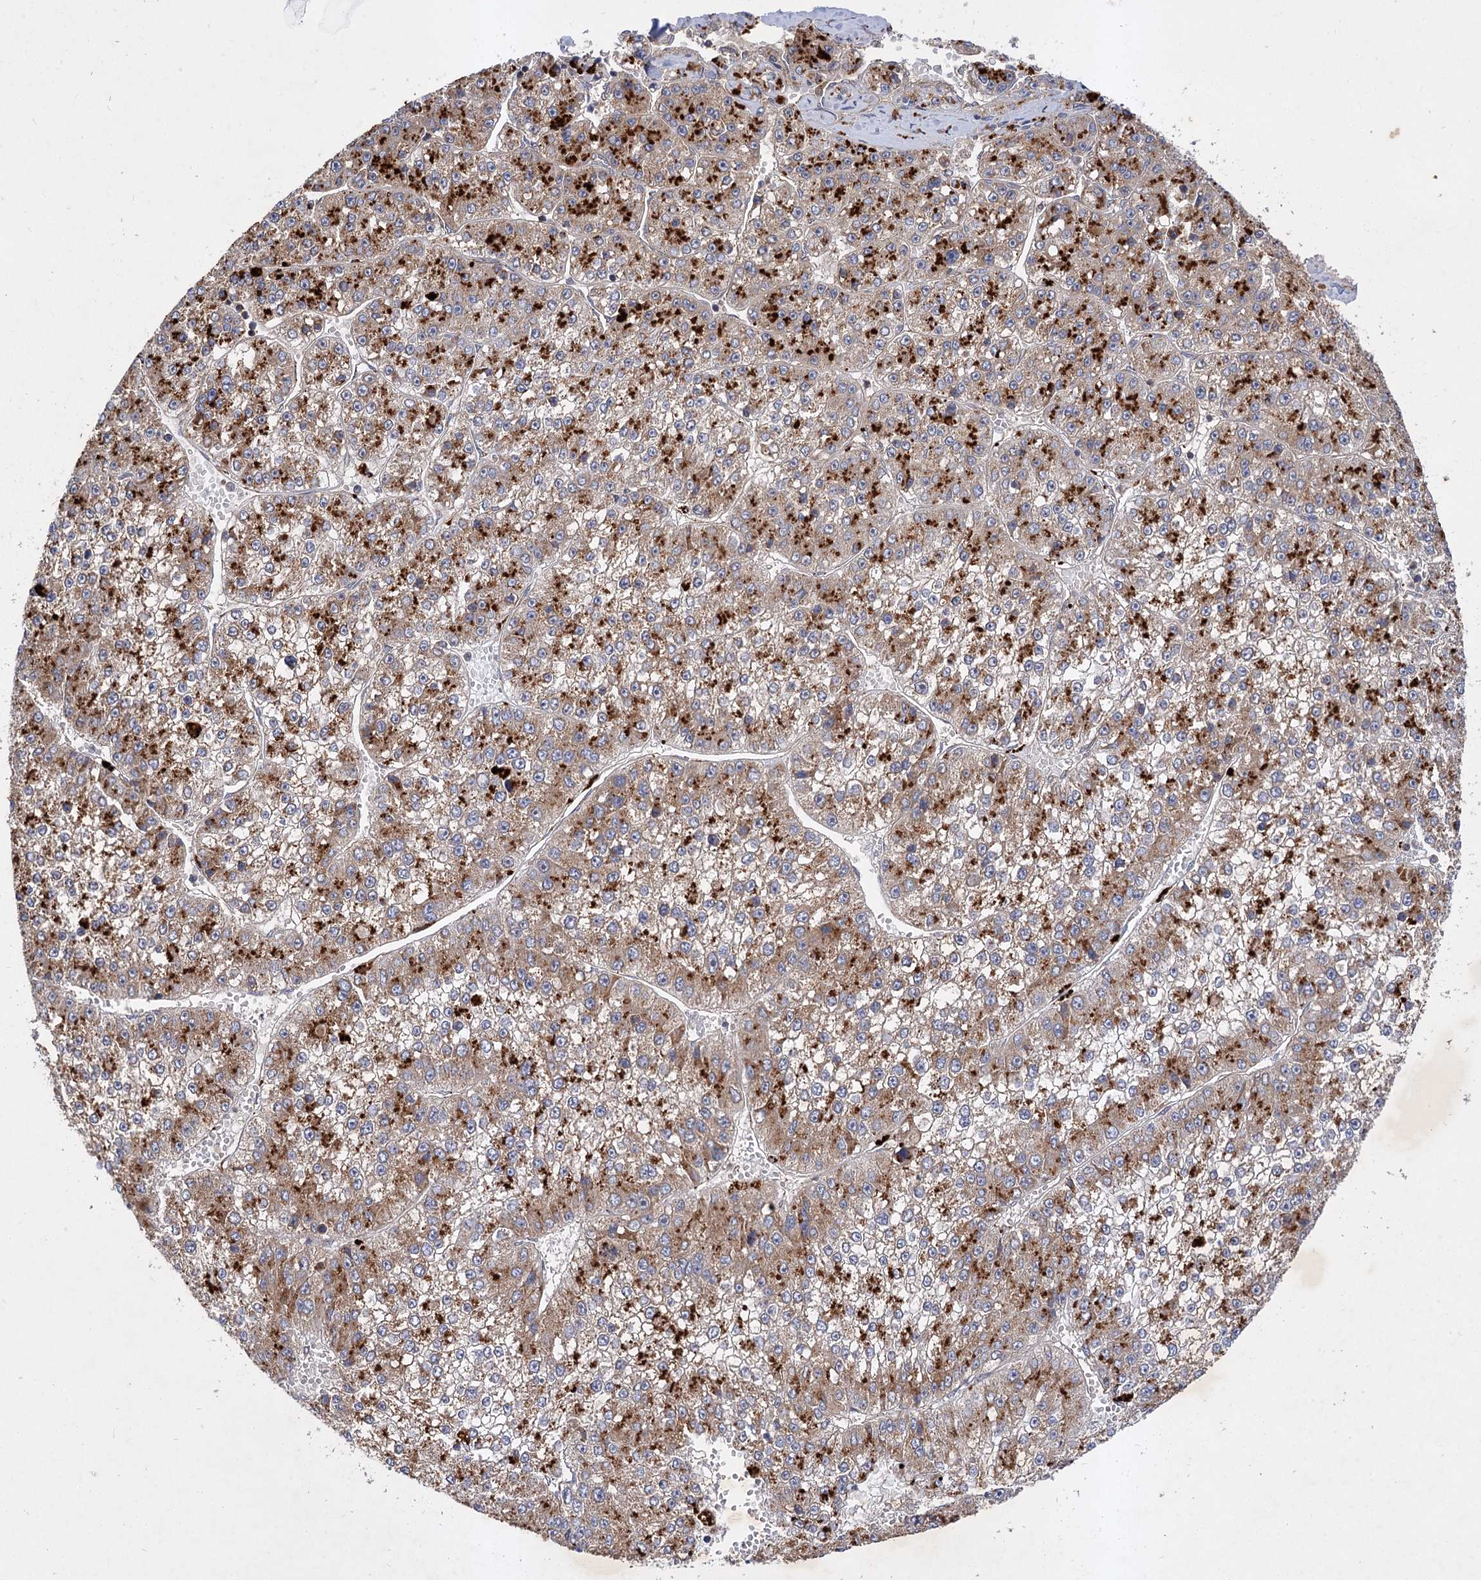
{"staining": {"intensity": "moderate", "quantity": ">75%", "location": "cytoplasmic/membranous"}, "tissue": "liver cancer", "cell_type": "Tumor cells", "image_type": "cancer", "snomed": [{"axis": "morphology", "description": "Carcinoma, Hepatocellular, NOS"}, {"axis": "topography", "description": "Liver"}], "caption": "Immunohistochemistry (IHC) of liver hepatocellular carcinoma shows medium levels of moderate cytoplasmic/membranous staining in approximately >75% of tumor cells. (DAB (3,3'-diaminobenzidine) IHC, brown staining for protein, blue staining for nuclei).", "gene": "PATL1", "patient": {"sex": "female", "age": 73}}